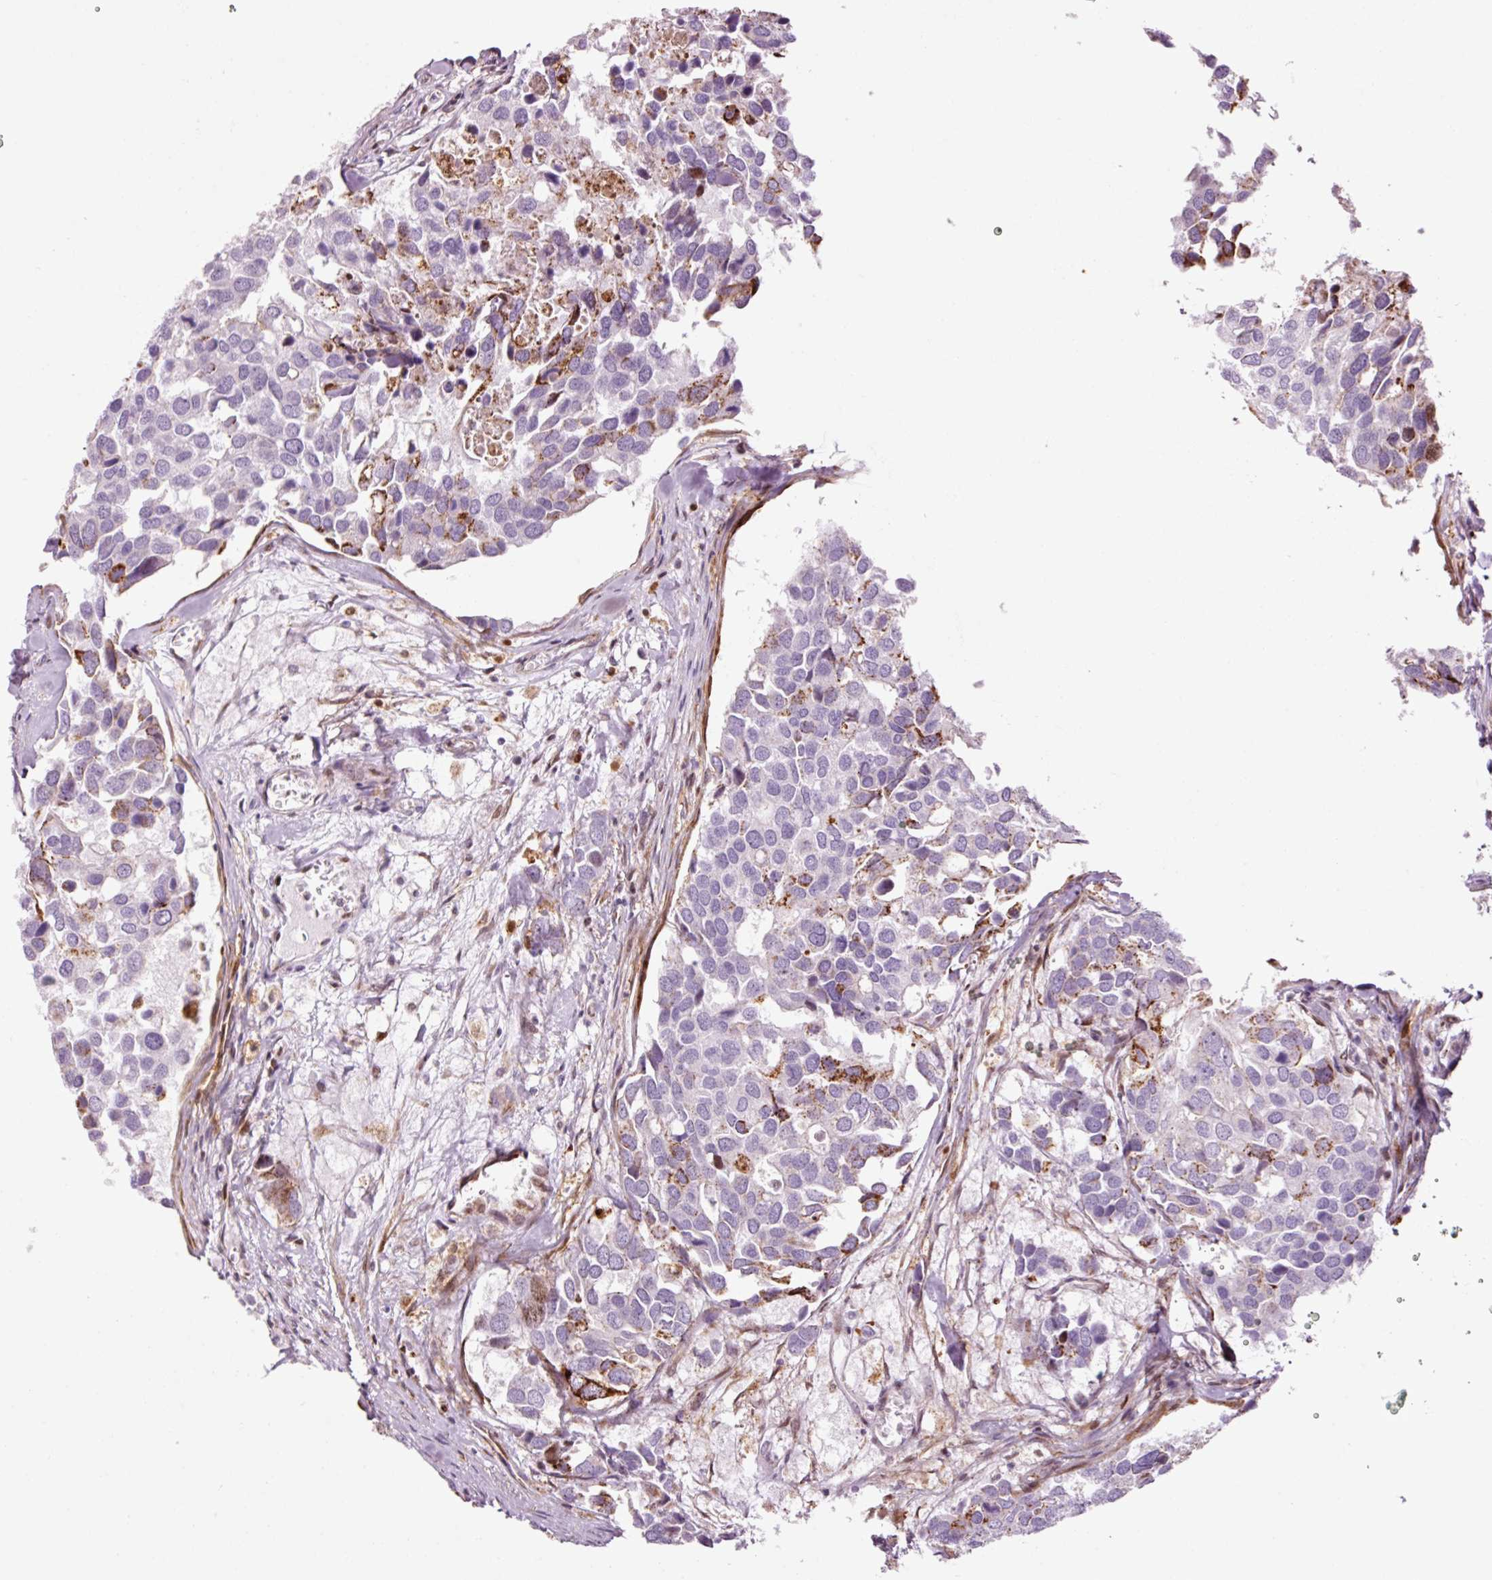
{"staining": {"intensity": "moderate", "quantity": "<25%", "location": "cytoplasmic/membranous"}, "tissue": "breast cancer", "cell_type": "Tumor cells", "image_type": "cancer", "snomed": [{"axis": "morphology", "description": "Duct carcinoma"}, {"axis": "topography", "description": "Breast"}], "caption": "An immunohistochemistry histopathology image of neoplastic tissue is shown. Protein staining in brown shows moderate cytoplasmic/membranous positivity in breast cancer within tumor cells.", "gene": "ANKRD20A1", "patient": {"sex": "female", "age": 83}}